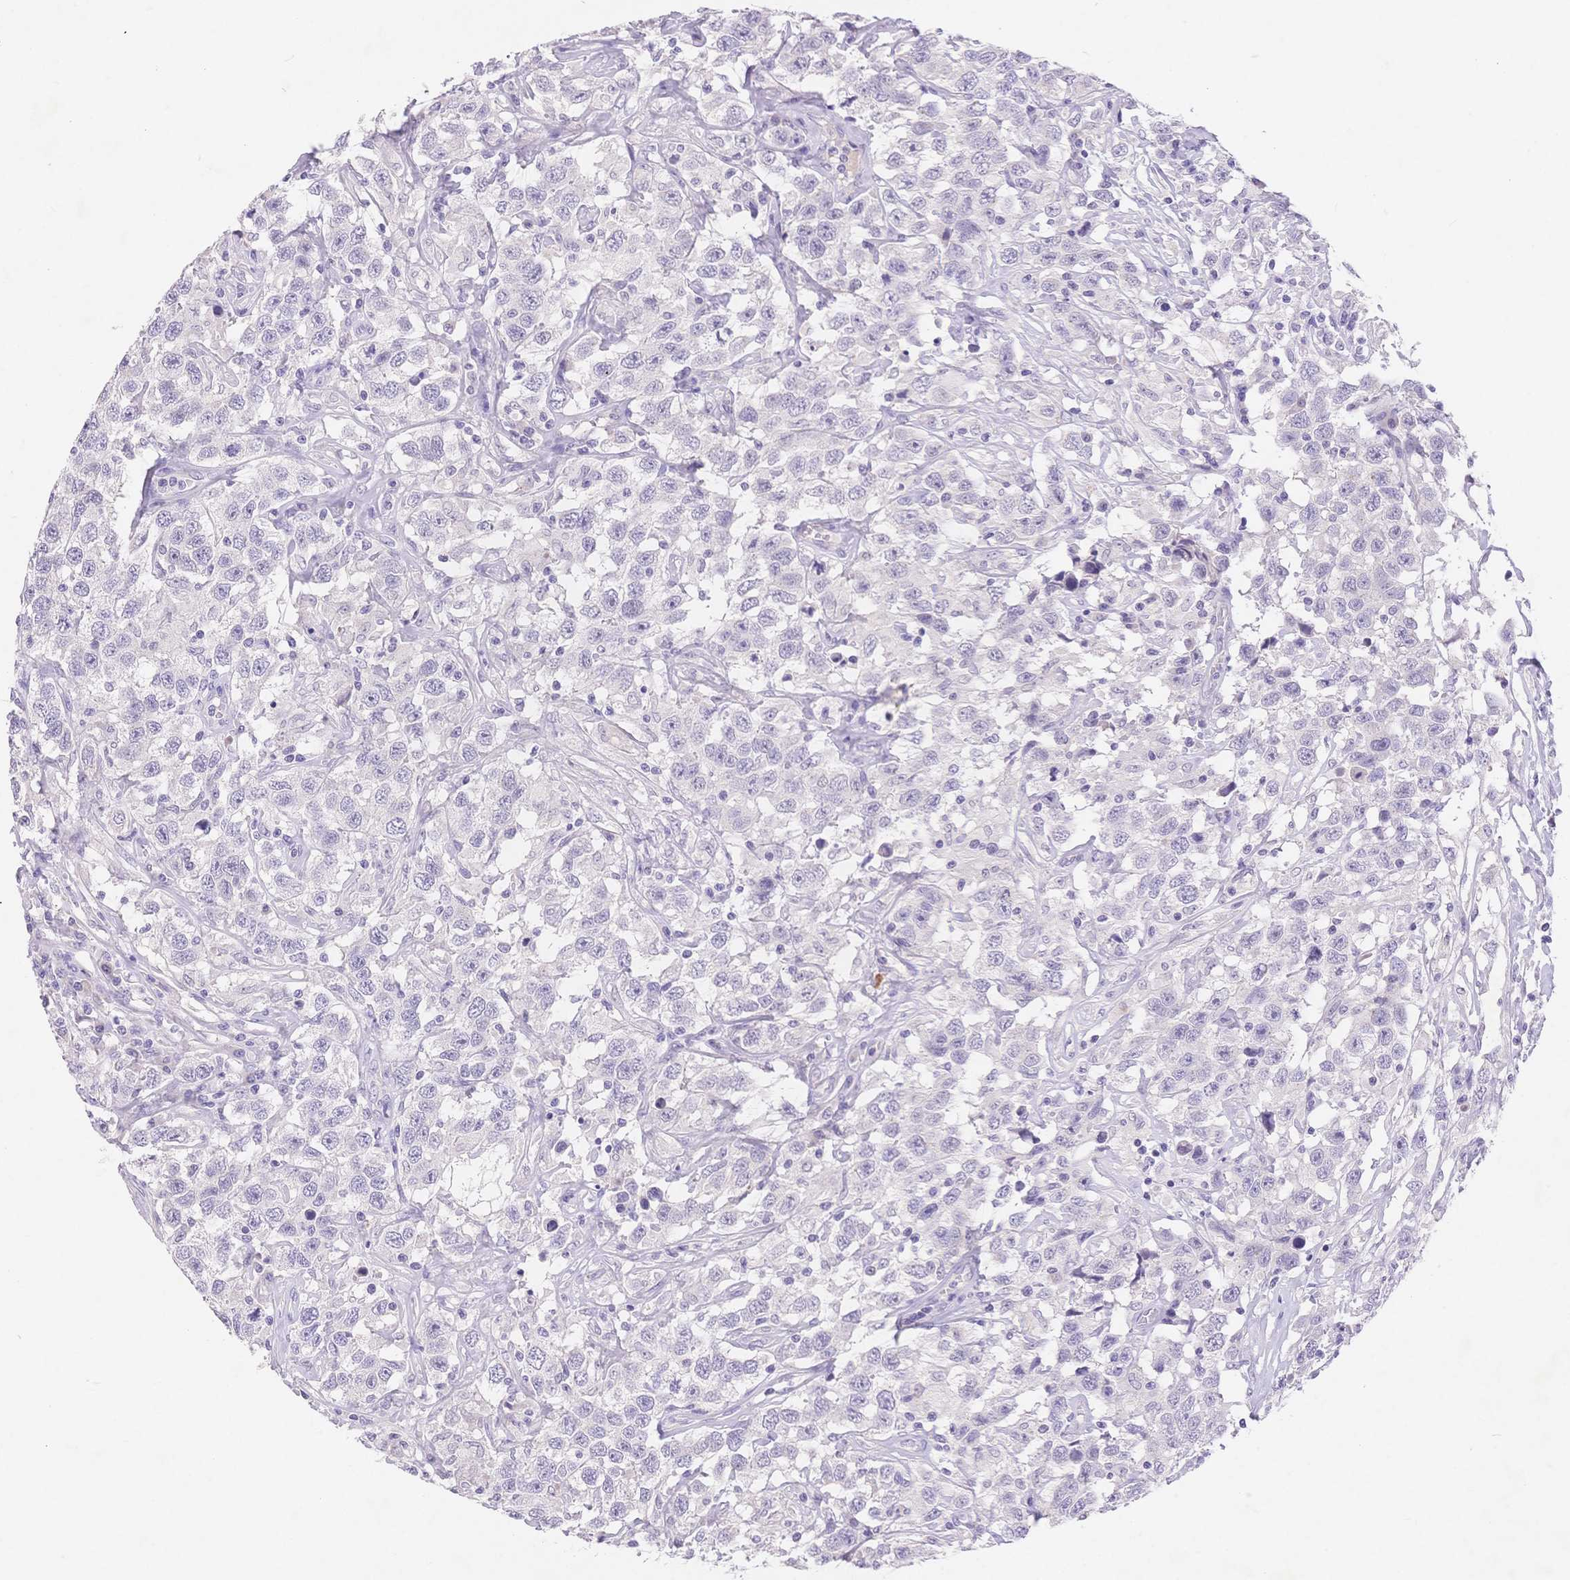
{"staining": {"intensity": "negative", "quantity": "none", "location": "none"}, "tissue": "testis cancer", "cell_type": "Tumor cells", "image_type": "cancer", "snomed": [{"axis": "morphology", "description": "Seminoma, NOS"}, {"axis": "topography", "description": "Testis"}], "caption": "IHC micrograph of seminoma (testis) stained for a protein (brown), which exhibits no positivity in tumor cells.", "gene": "MYOM1", "patient": {"sex": "male", "age": 41}}